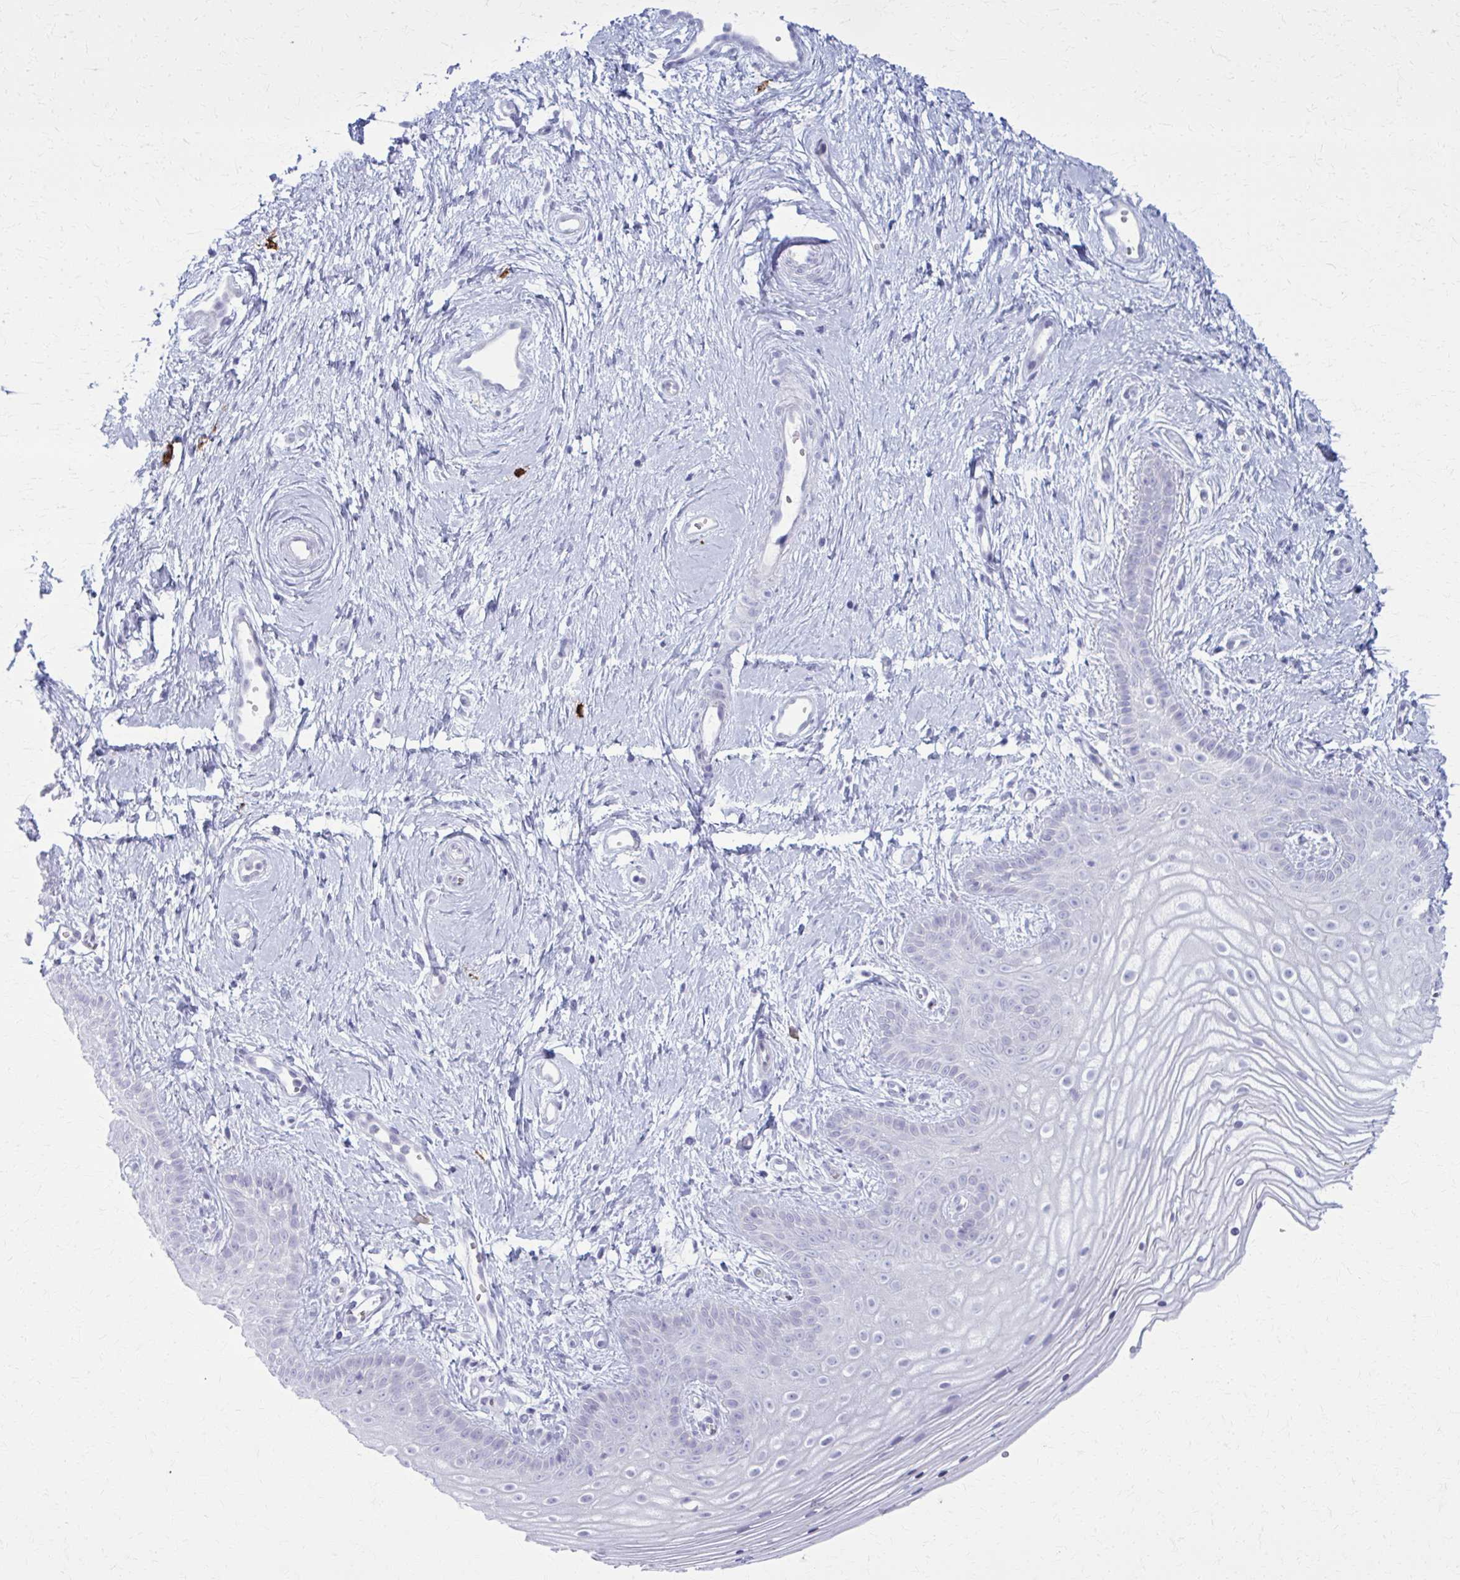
{"staining": {"intensity": "negative", "quantity": "none", "location": "none"}, "tissue": "vagina", "cell_type": "Squamous epithelial cells", "image_type": "normal", "snomed": [{"axis": "morphology", "description": "Normal tissue, NOS"}, {"axis": "topography", "description": "Vagina"}], "caption": "Vagina stained for a protein using immunohistochemistry (IHC) demonstrates no expression squamous epithelial cells.", "gene": "CD38", "patient": {"sex": "female", "age": 38}}